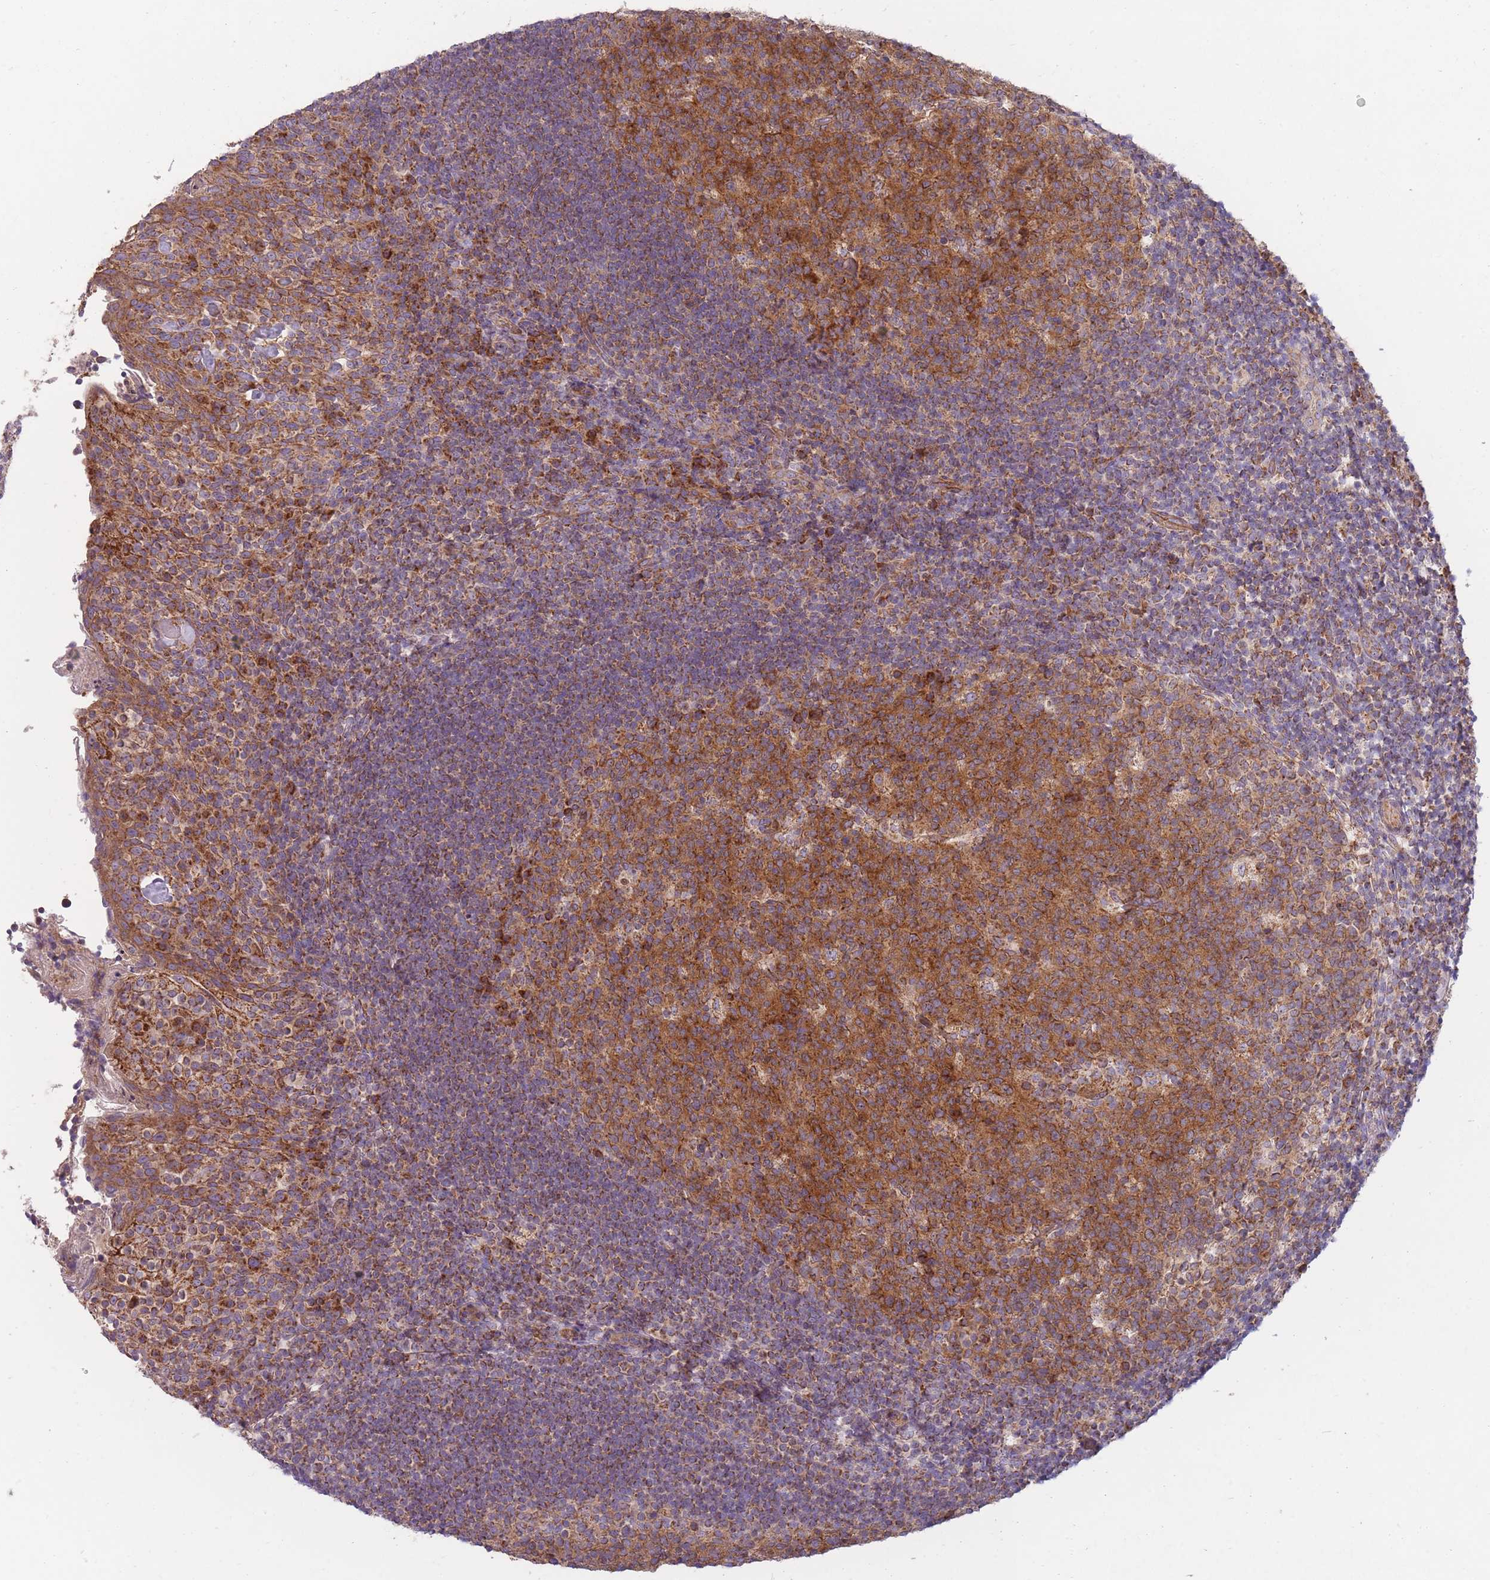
{"staining": {"intensity": "strong", "quantity": ">75%", "location": "cytoplasmic/membranous"}, "tissue": "tonsil", "cell_type": "Germinal center cells", "image_type": "normal", "snomed": [{"axis": "morphology", "description": "Normal tissue, NOS"}, {"axis": "topography", "description": "Tonsil"}], "caption": "Immunohistochemical staining of unremarkable human tonsil shows high levels of strong cytoplasmic/membranous positivity in about >75% of germinal center cells. The staining was performed using DAB, with brown indicating positive protein expression. Nuclei are stained blue with hematoxylin.", "gene": "ENSG00000255639", "patient": {"sex": "female", "age": 10}}